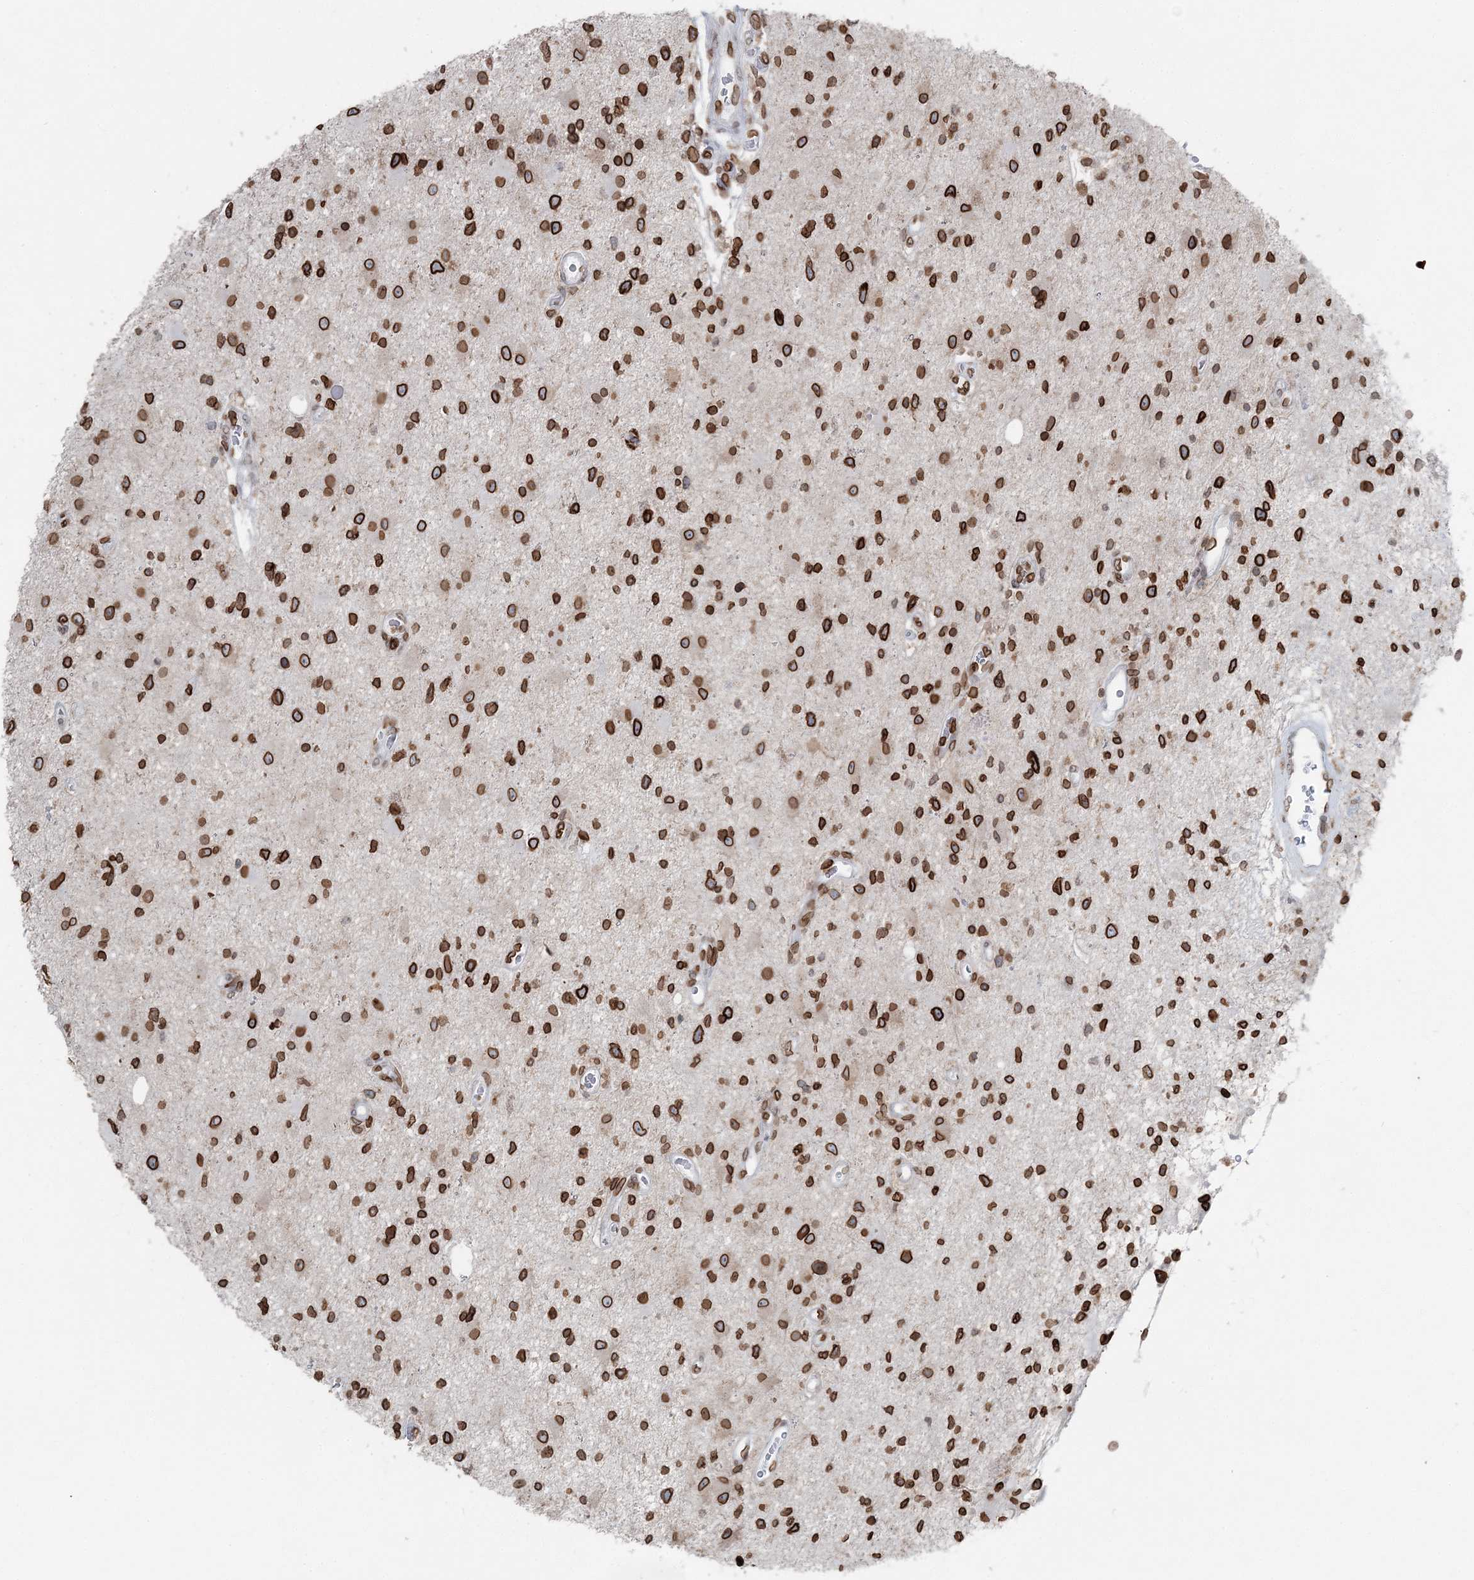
{"staining": {"intensity": "strong", "quantity": ">75%", "location": "cytoplasmic/membranous,nuclear"}, "tissue": "glioma", "cell_type": "Tumor cells", "image_type": "cancer", "snomed": [{"axis": "morphology", "description": "Glioma, malignant, High grade"}, {"axis": "topography", "description": "Brain"}], "caption": "High-grade glioma (malignant) stained with a brown dye displays strong cytoplasmic/membranous and nuclear positive expression in about >75% of tumor cells.", "gene": "GJD4", "patient": {"sex": "male", "age": 33}}